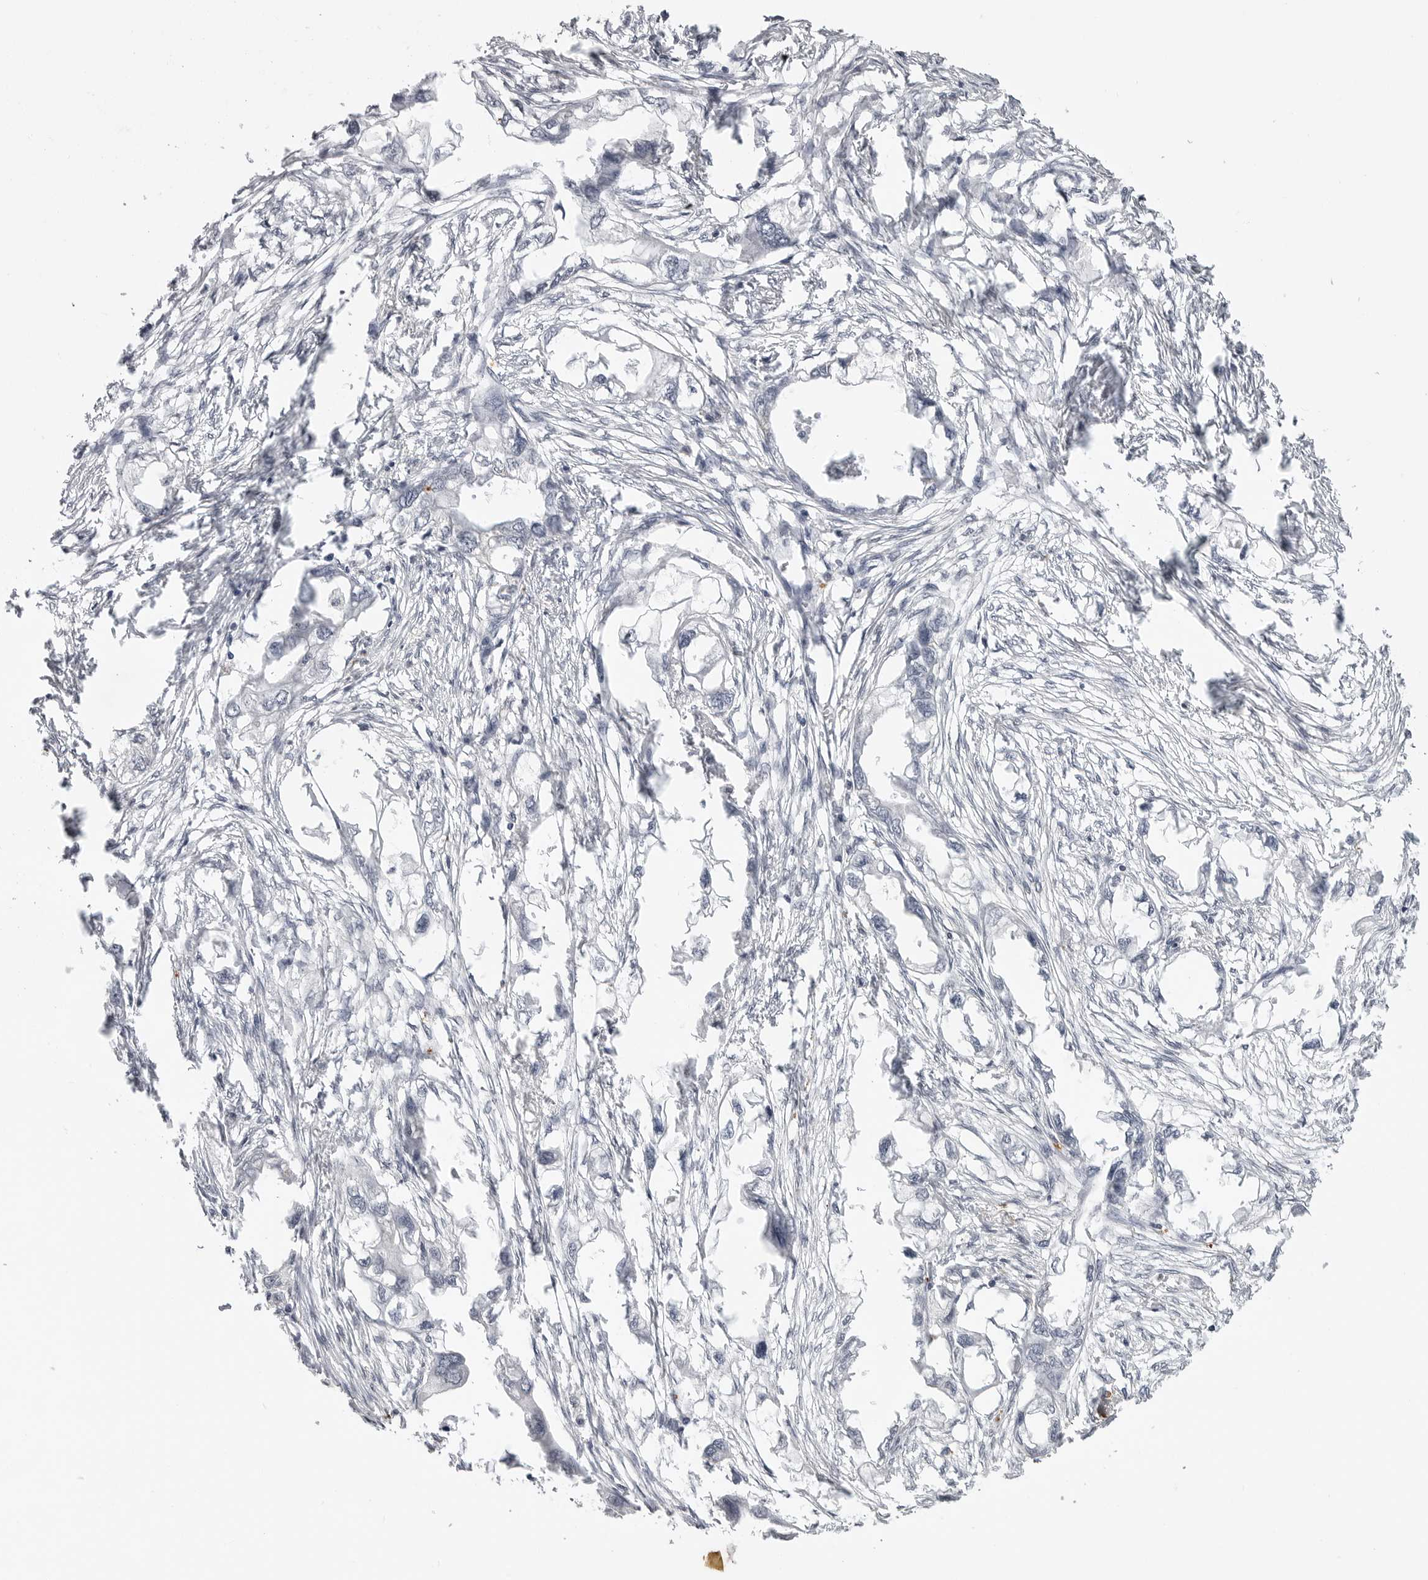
{"staining": {"intensity": "negative", "quantity": "none", "location": "none"}, "tissue": "endometrial cancer", "cell_type": "Tumor cells", "image_type": "cancer", "snomed": [{"axis": "morphology", "description": "Adenocarcinoma, NOS"}, {"axis": "morphology", "description": "Adenocarcinoma, metastatic, NOS"}, {"axis": "topography", "description": "Adipose tissue"}, {"axis": "topography", "description": "Endometrium"}], "caption": "DAB (3,3'-diaminobenzidine) immunohistochemical staining of endometrial cancer (adenocarcinoma) reveals no significant expression in tumor cells.", "gene": "RRM1", "patient": {"sex": "female", "age": 67}}